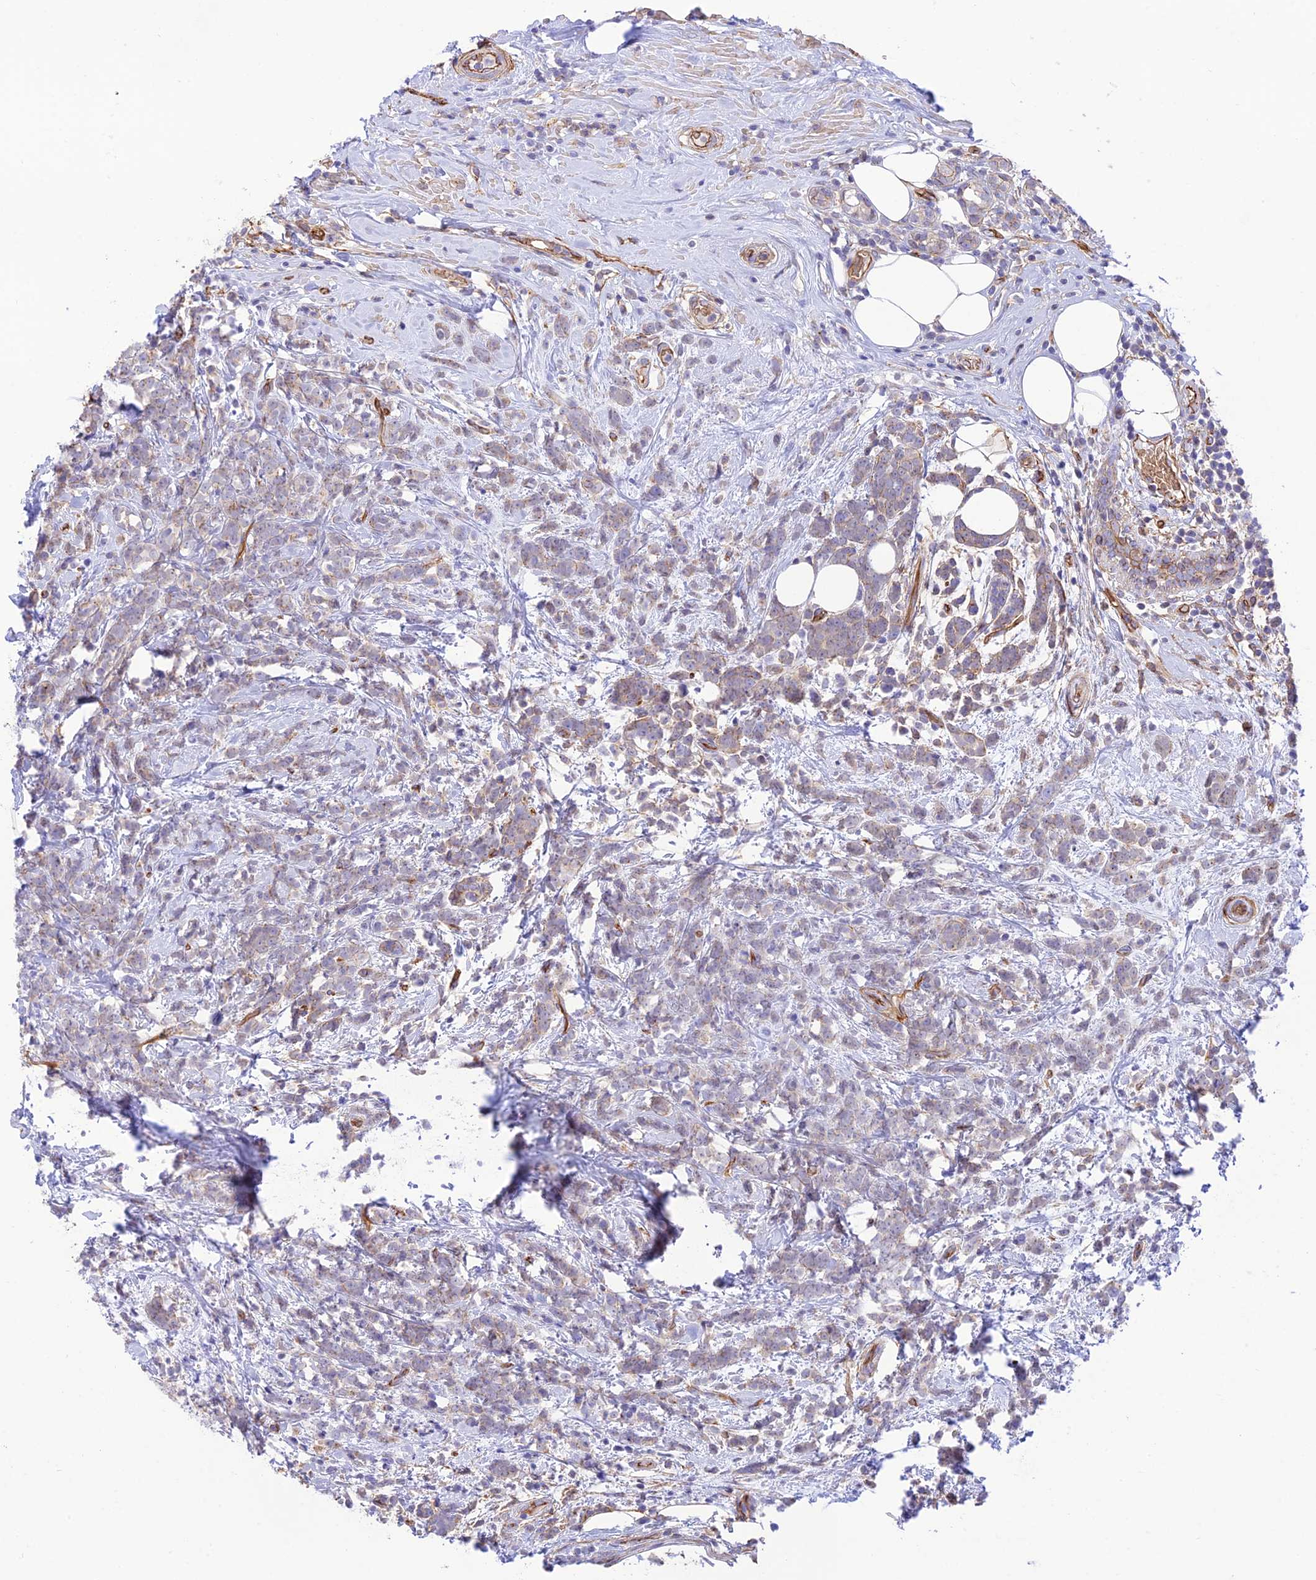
{"staining": {"intensity": "weak", "quantity": "<25%", "location": "cytoplasmic/membranous"}, "tissue": "breast cancer", "cell_type": "Tumor cells", "image_type": "cancer", "snomed": [{"axis": "morphology", "description": "Lobular carcinoma"}, {"axis": "topography", "description": "Breast"}], "caption": "IHC histopathology image of human lobular carcinoma (breast) stained for a protein (brown), which exhibits no staining in tumor cells.", "gene": "YPEL5", "patient": {"sex": "female", "age": 58}}